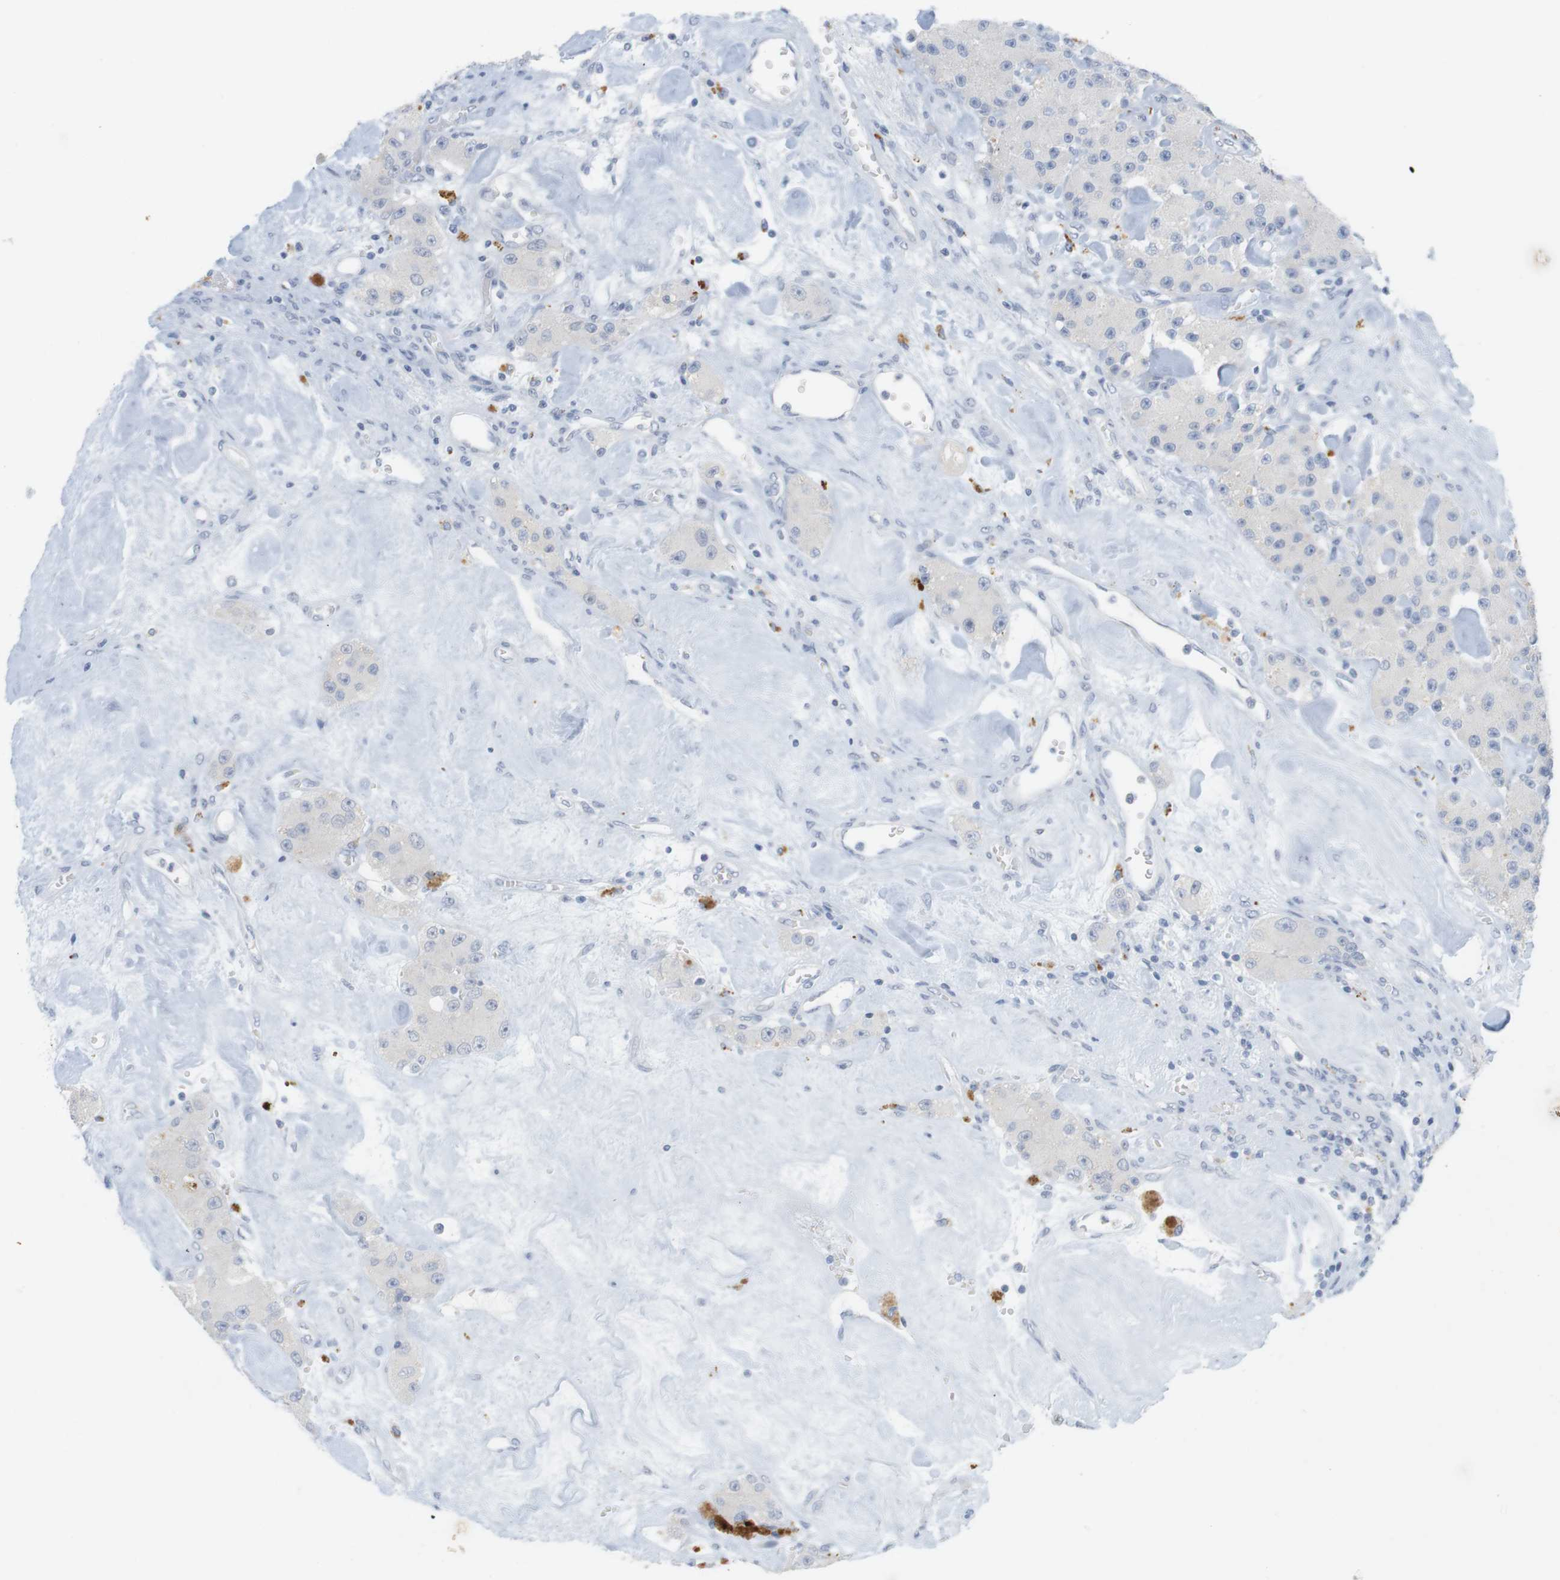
{"staining": {"intensity": "negative", "quantity": "none", "location": "none"}, "tissue": "carcinoid", "cell_type": "Tumor cells", "image_type": "cancer", "snomed": [{"axis": "morphology", "description": "Carcinoid, malignant, NOS"}, {"axis": "topography", "description": "Pancreas"}], "caption": "There is no significant staining in tumor cells of carcinoid. Brightfield microscopy of IHC stained with DAB (3,3'-diaminobenzidine) (brown) and hematoxylin (blue), captured at high magnification.", "gene": "YIPF1", "patient": {"sex": "male", "age": 41}}